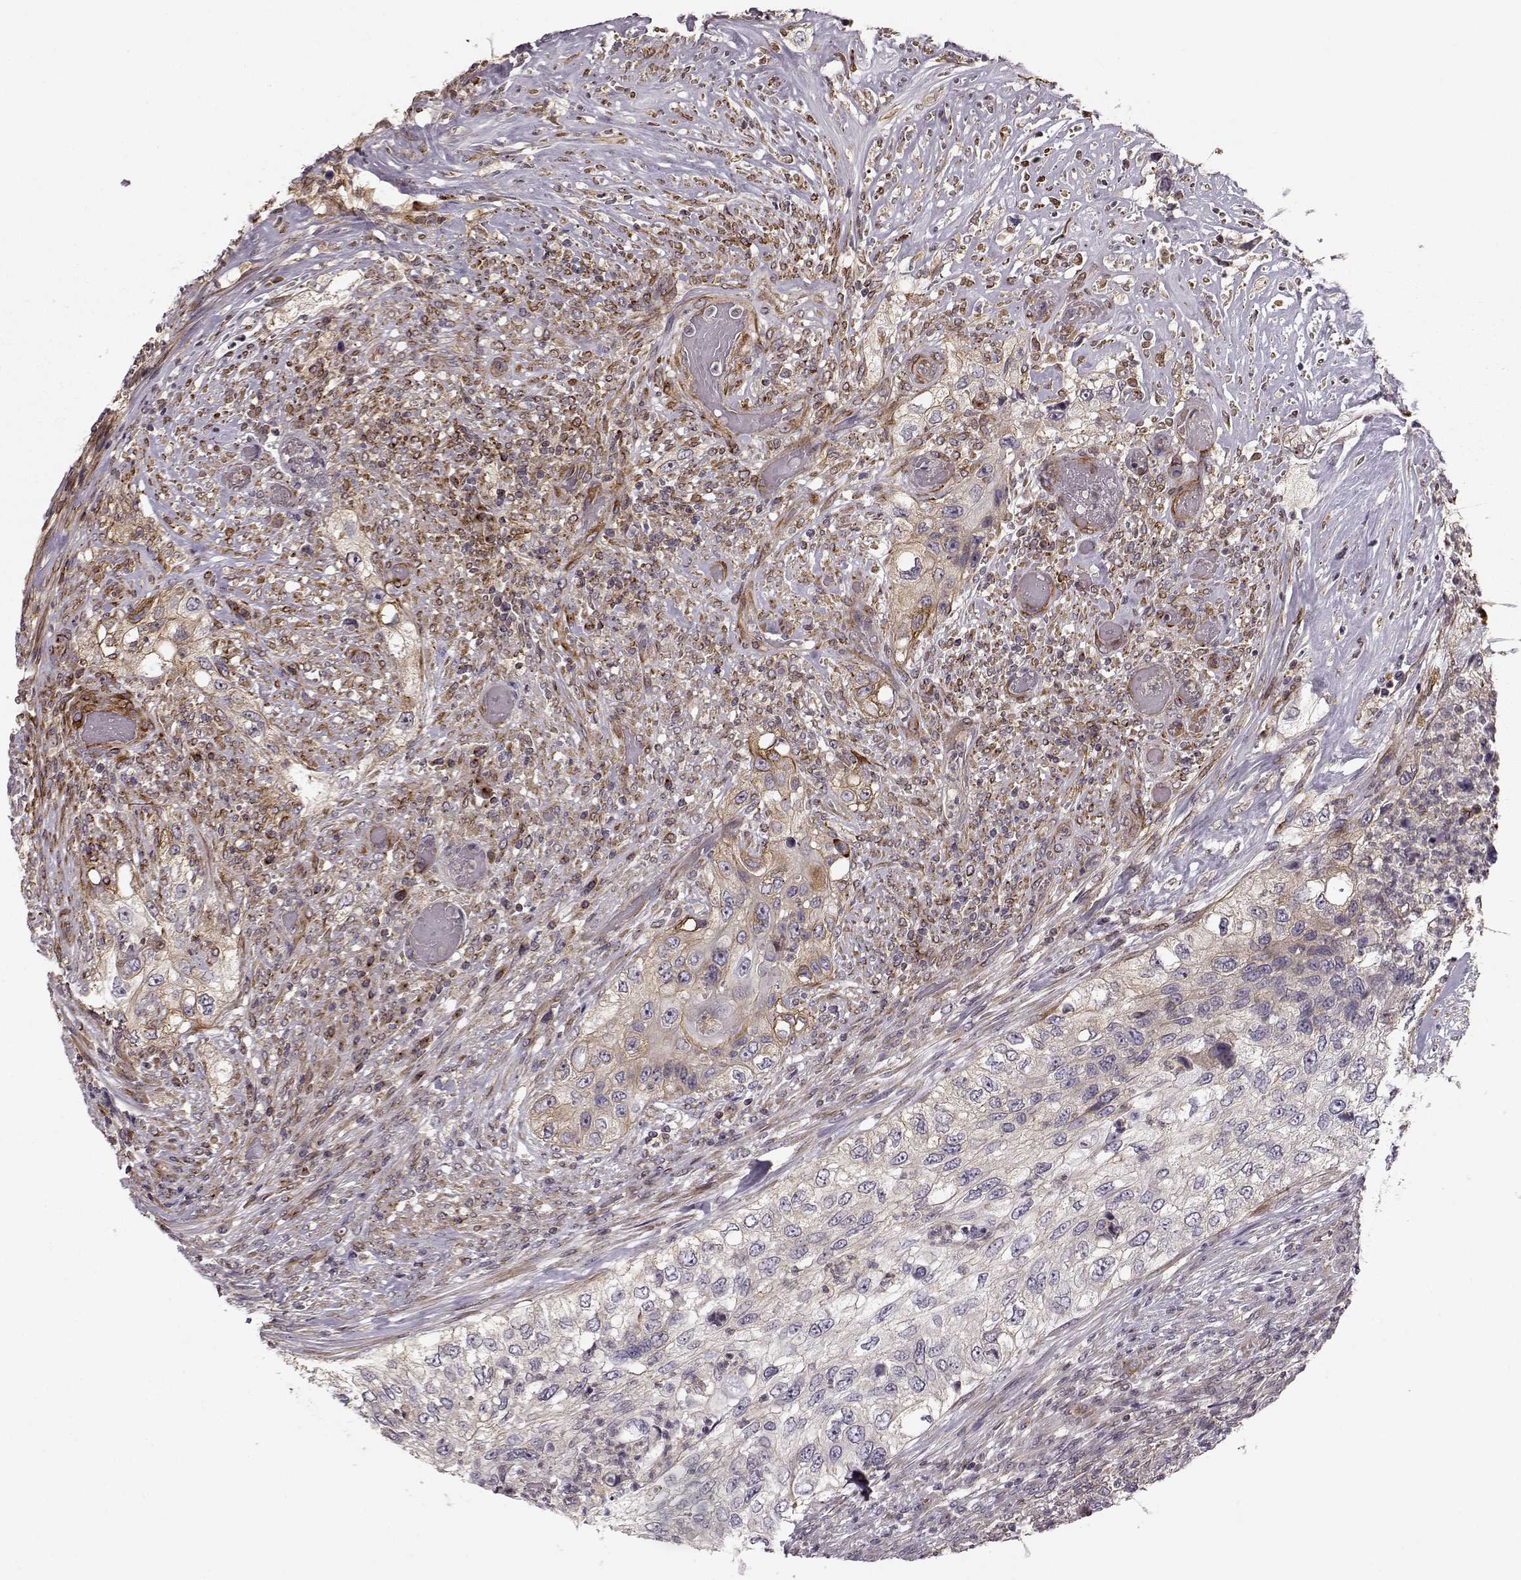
{"staining": {"intensity": "weak", "quantity": "25%-75%", "location": "cytoplasmic/membranous"}, "tissue": "urothelial cancer", "cell_type": "Tumor cells", "image_type": "cancer", "snomed": [{"axis": "morphology", "description": "Urothelial carcinoma, High grade"}, {"axis": "topography", "description": "Urinary bladder"}], "caption": "IHC of human urothelial cancer demonstrates low levels of weak cytoplasmic/membranous positivity in about 25%-75% of tumor cells. The staining was performed using DAB (3,3'-diaminobenzidine) to visualize the protein expression in brown, while the nuclei were stained in blue with hematoxylin (Magnification: 20x).", "gene": "MTR", "patient": {"sex": "female", "age": 60}}